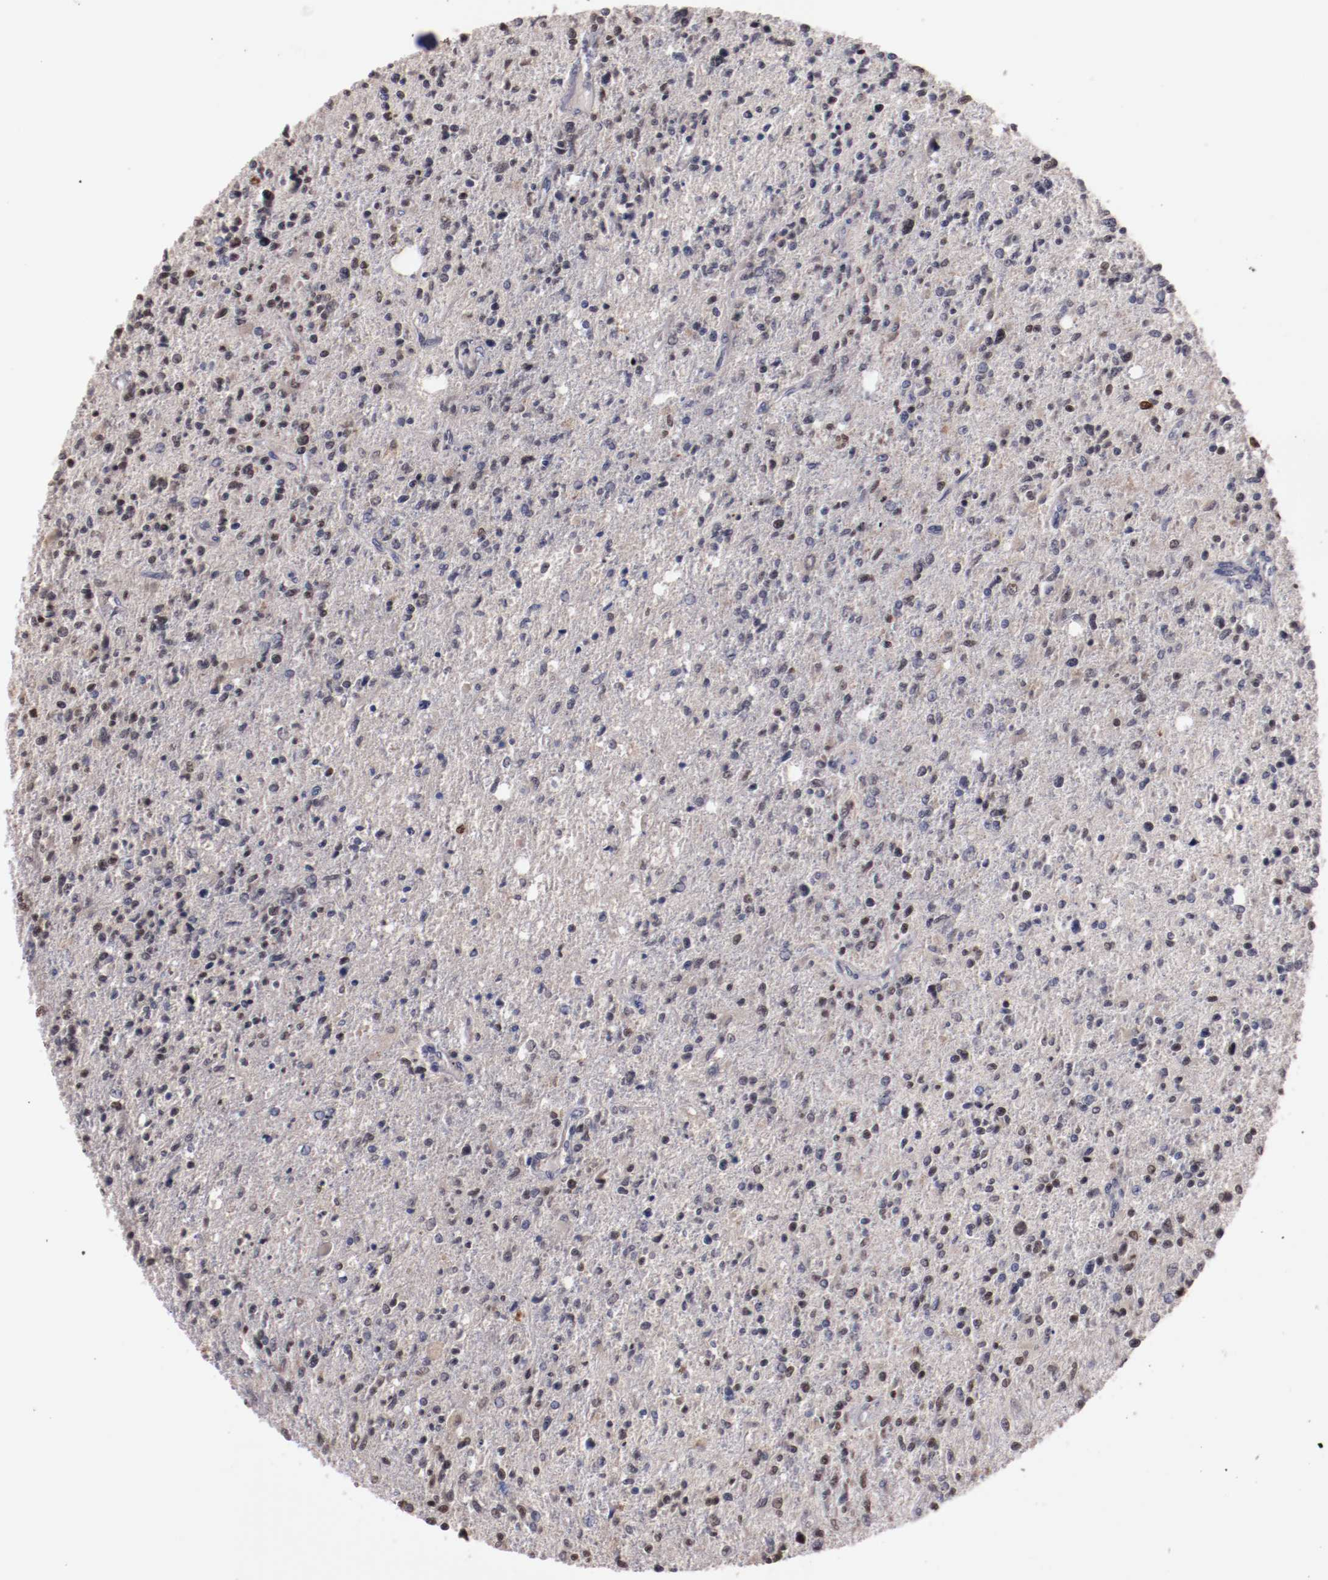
{"staining": {"intensity": "moderate", "quantity": "25%-75%", "location": "nuclear"}, "tissue": "glioma", "cell_type": "Tumor cells", "image_type": "cancer", "snomed": [{"axis": "morphology", "description": "Glioma, malignant, High grade"}, {"axis": "topography", "description": "Cerebral cortex"}], "caption": "Human malignant high-grade glioma stained with a protein marker displays moderate staining in tumor cells.", "gene": "FAM81A", "patient": {"sex": "male", "age": 76}}